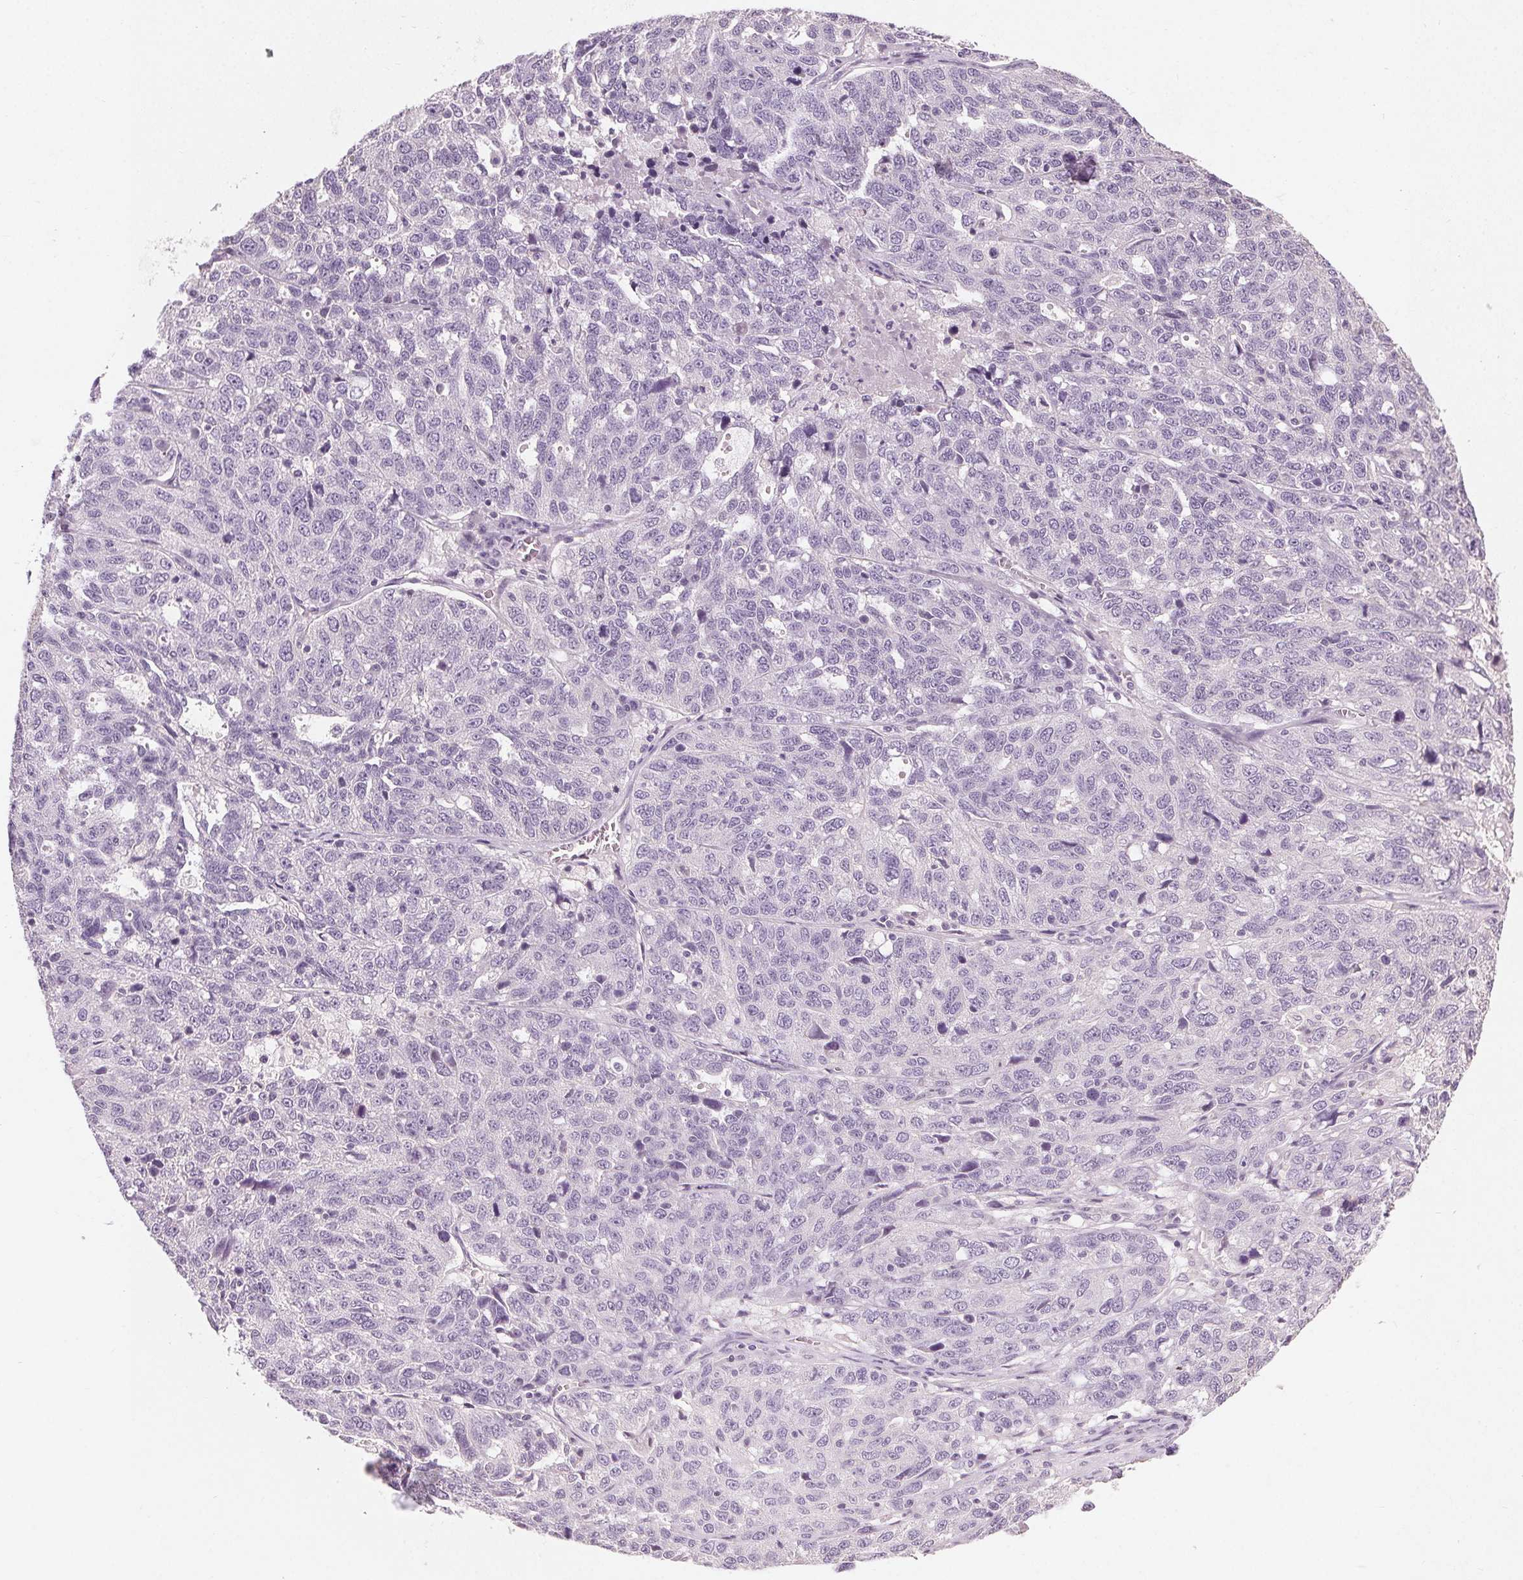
{"staining": {"intensity": "negative", "quantity": "none", "location": "none"}, "tissue": "ovarian cancer", "cell_type": "Tumor cells", "image_type": "cancer", "snomed": [{"axis": "morphology", "description": "Cystadenocarcinoma, serous, NOS"}, {"axis": "topography", "description": "Ovary"}], "caption": "This histopathology image is of ovarian cancer (serous cystadenocarcinoma) stained with IHC to label a protein in brown with the nuclei are counter-stained blue. There is no staining in tumor cells.", "gene": "CLTRN", "patient": {"sex": "female", "age": 71}}